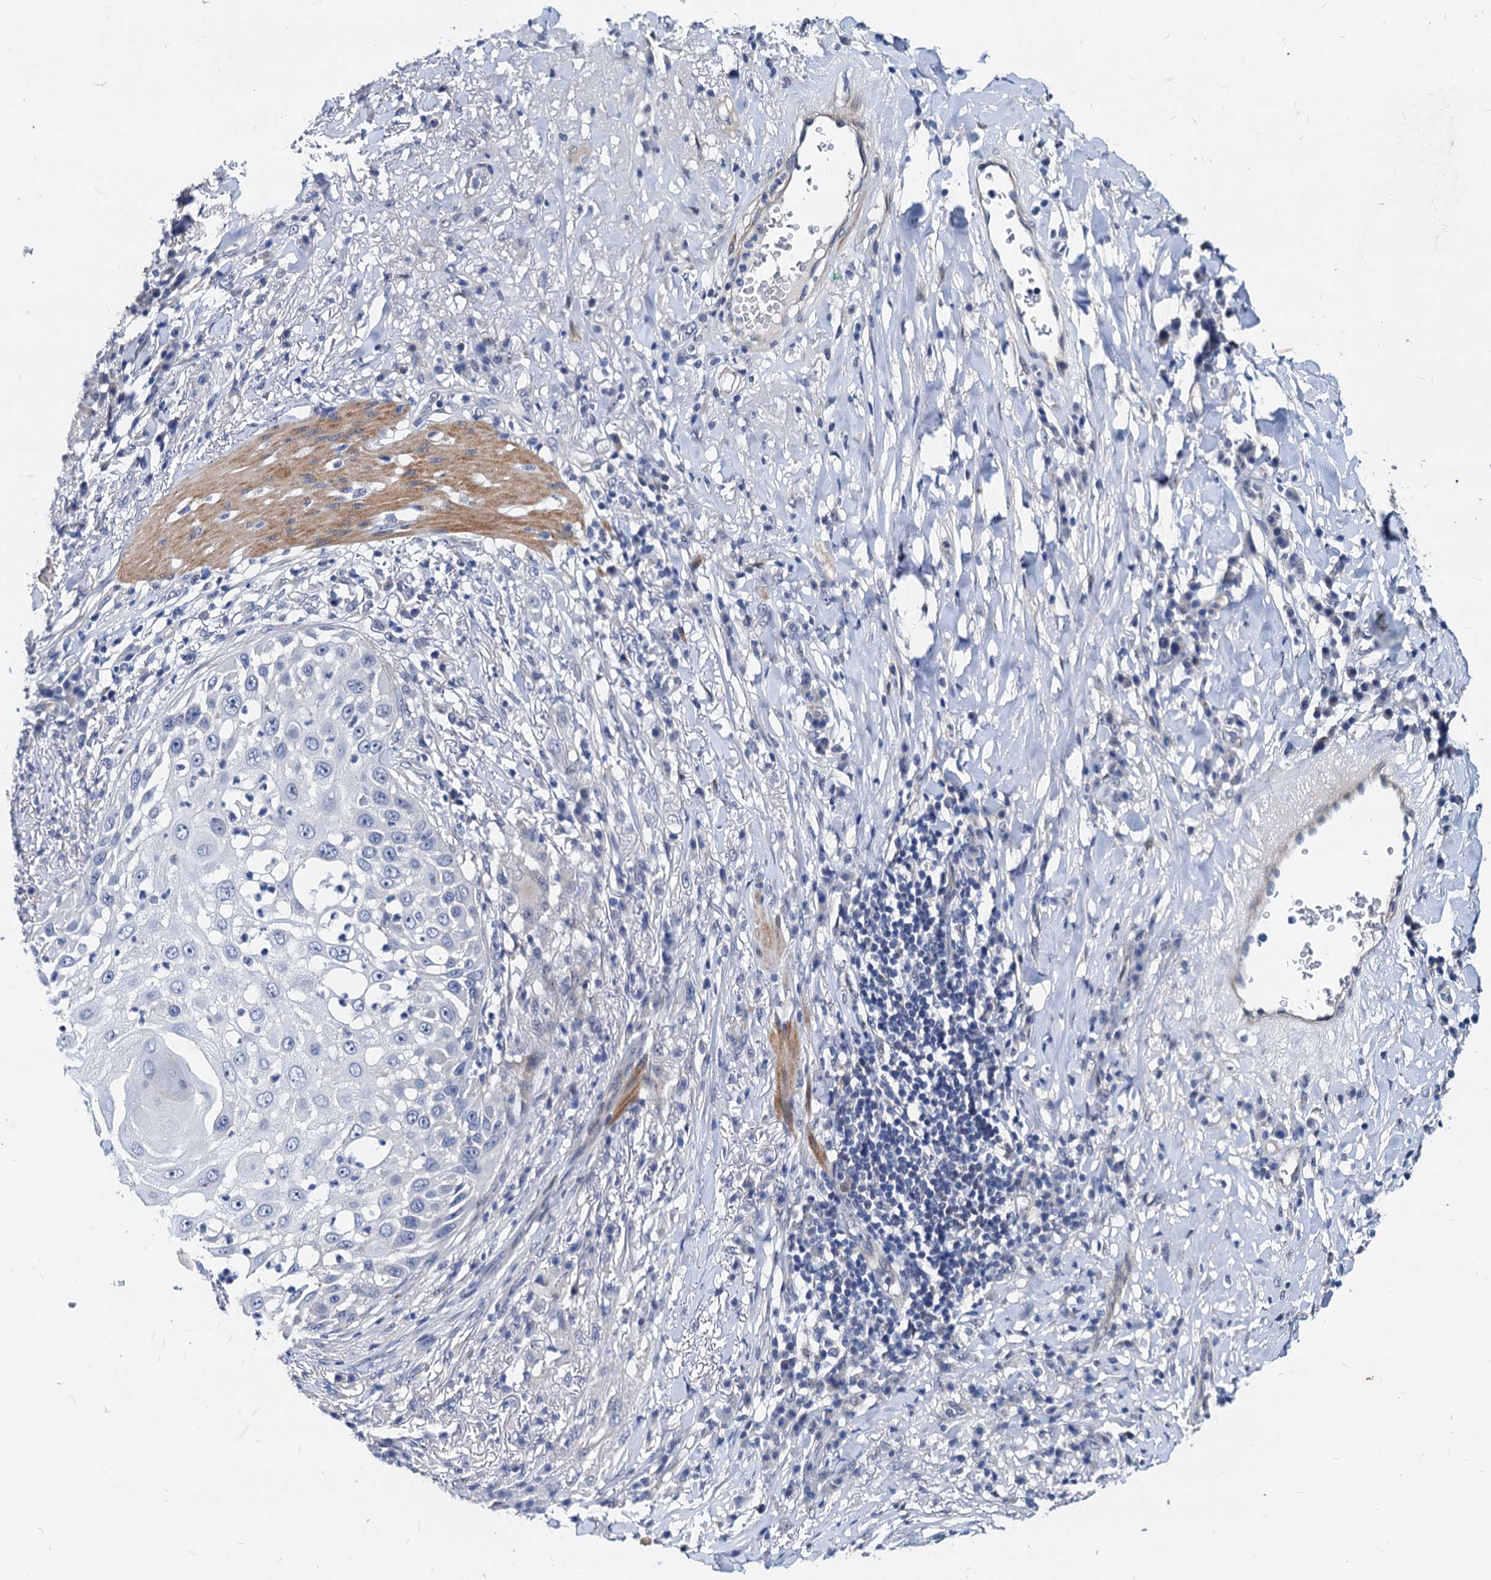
{"staining": {"intensity": "negative", "quantity": "none", "location": "none"}, "tissue": "skin cancer", "cell_type": "Tumor cells", "image_type": "cancer", "snomed": [{"axis": "morphology", "description": "Squamous cell carcinoma, NOS"}, {"axis": "topography", "description": "Skin"}], "caption": "Micrograph shows no significant protein staining in tumor cells of squamous cell carcinoma (skin).", "gene": "HSF2", "patient": {"sex": "female", "age": 44}}